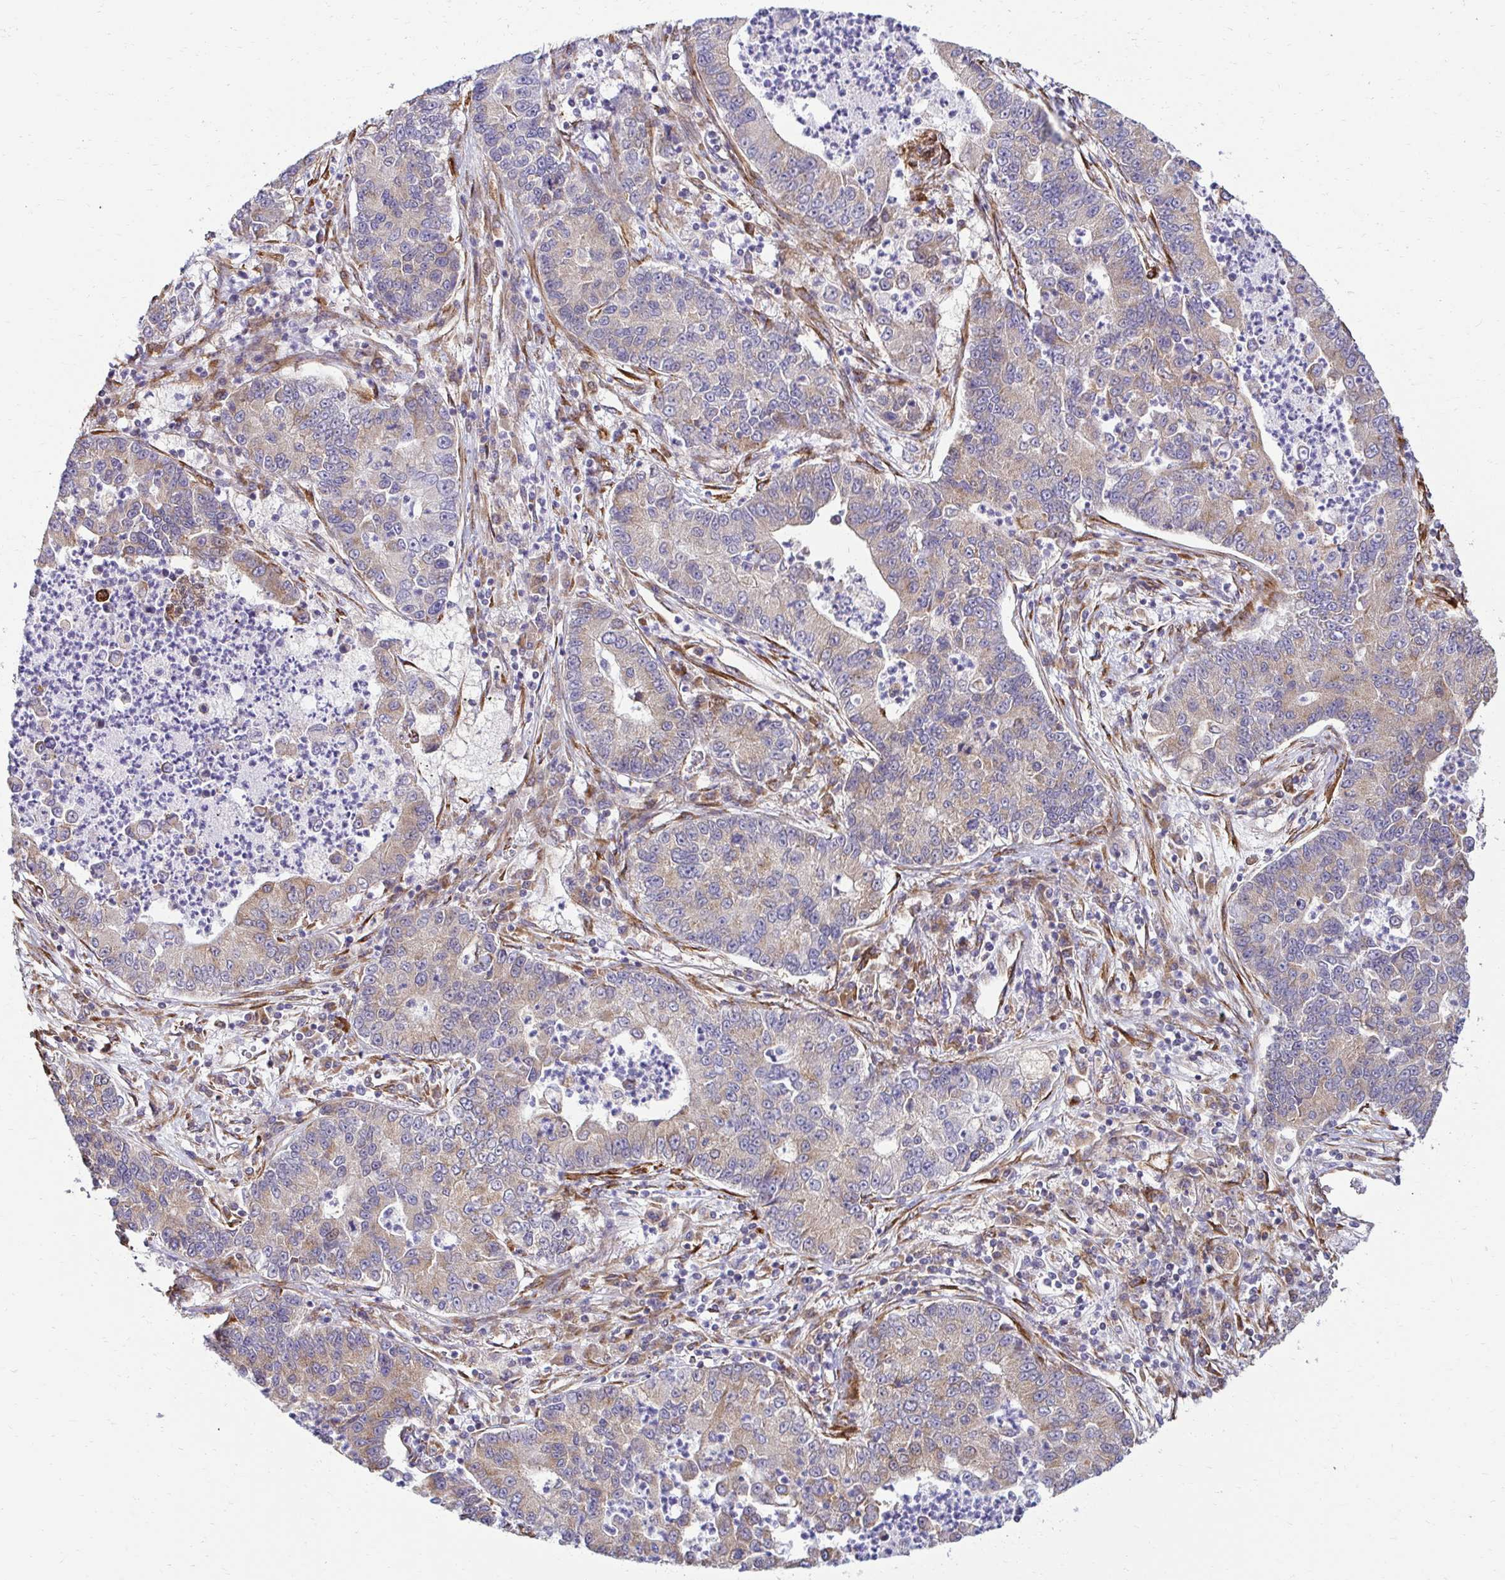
{"staining": {"intensity": "weak", "quantity": "25%-75%", "location": "cytoplasmic/membranous"}, "tissue": "lung cancer", "cell_type": "Tumor cells", "image_type": "cancer", "snomed": [{"axis": "morphology", "description": "Adenocarcinoma, NOS"}, {"axis": "topography", "description": "Lung"}], "caption": "Lung cancer stained with a protein marker shows weak staining in tumor cells.", "gene": "HPS1", "patient": {"sex": "female", "age": 57}}